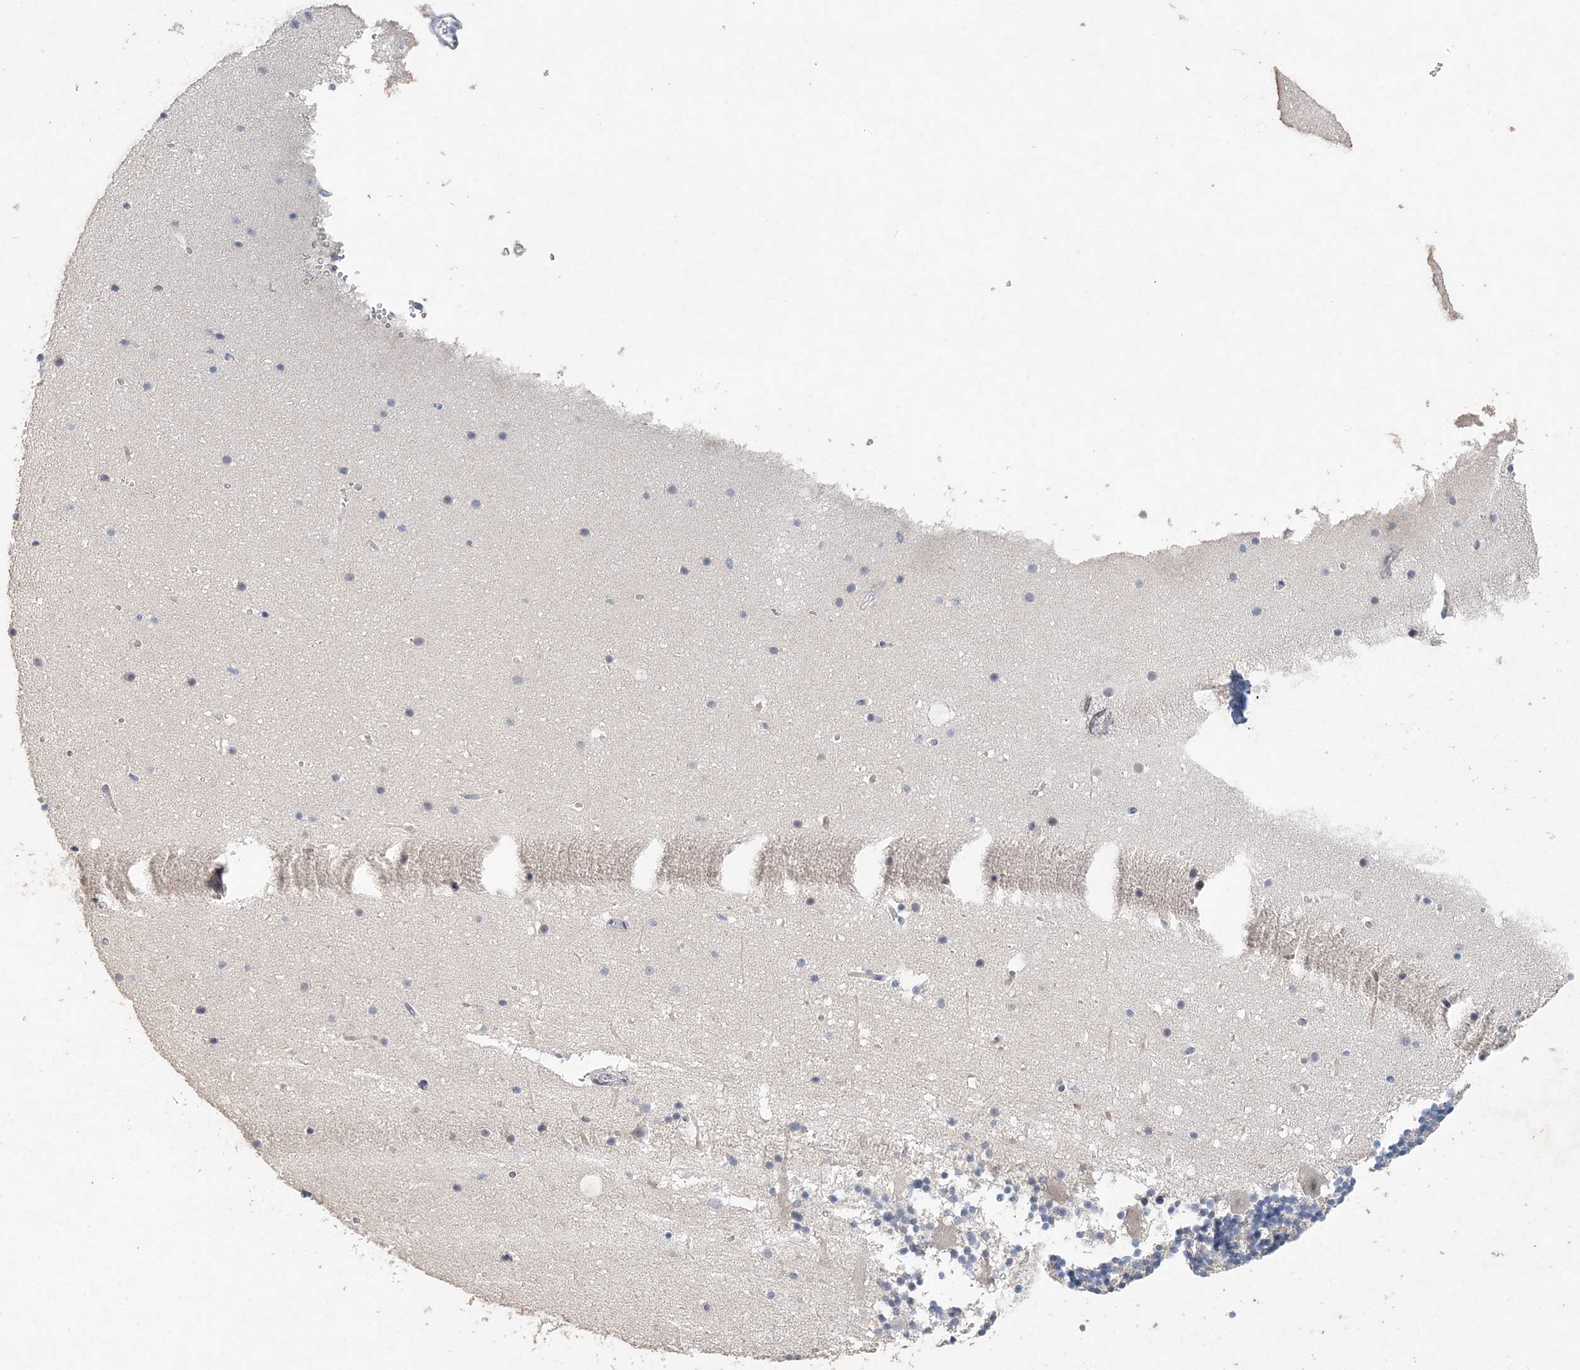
{"staining": {"intensity": "negative", "quantity": "none", "location": "none"}, "tissue": "cerebellum", "cell_type": "Cells in granular layer", "image_type": "normal", "snomed": [{"axis": "morphology", "description": "Normal tissue, NOS"}, {"axis": "topography", "description": "Cerebellum"}], "caption": "IHC of normal human cerebellum shows no expression in cells in granular layer. (Stains: DAB (3,3'-diaminobenzidine) immunohistochemistry (IHC) with hematoxylin counter stain, Microscopy: brightfield microscopy at high magnification).", "gene": "DNAH5", "patient": {"sex": "male", "age": 57}}